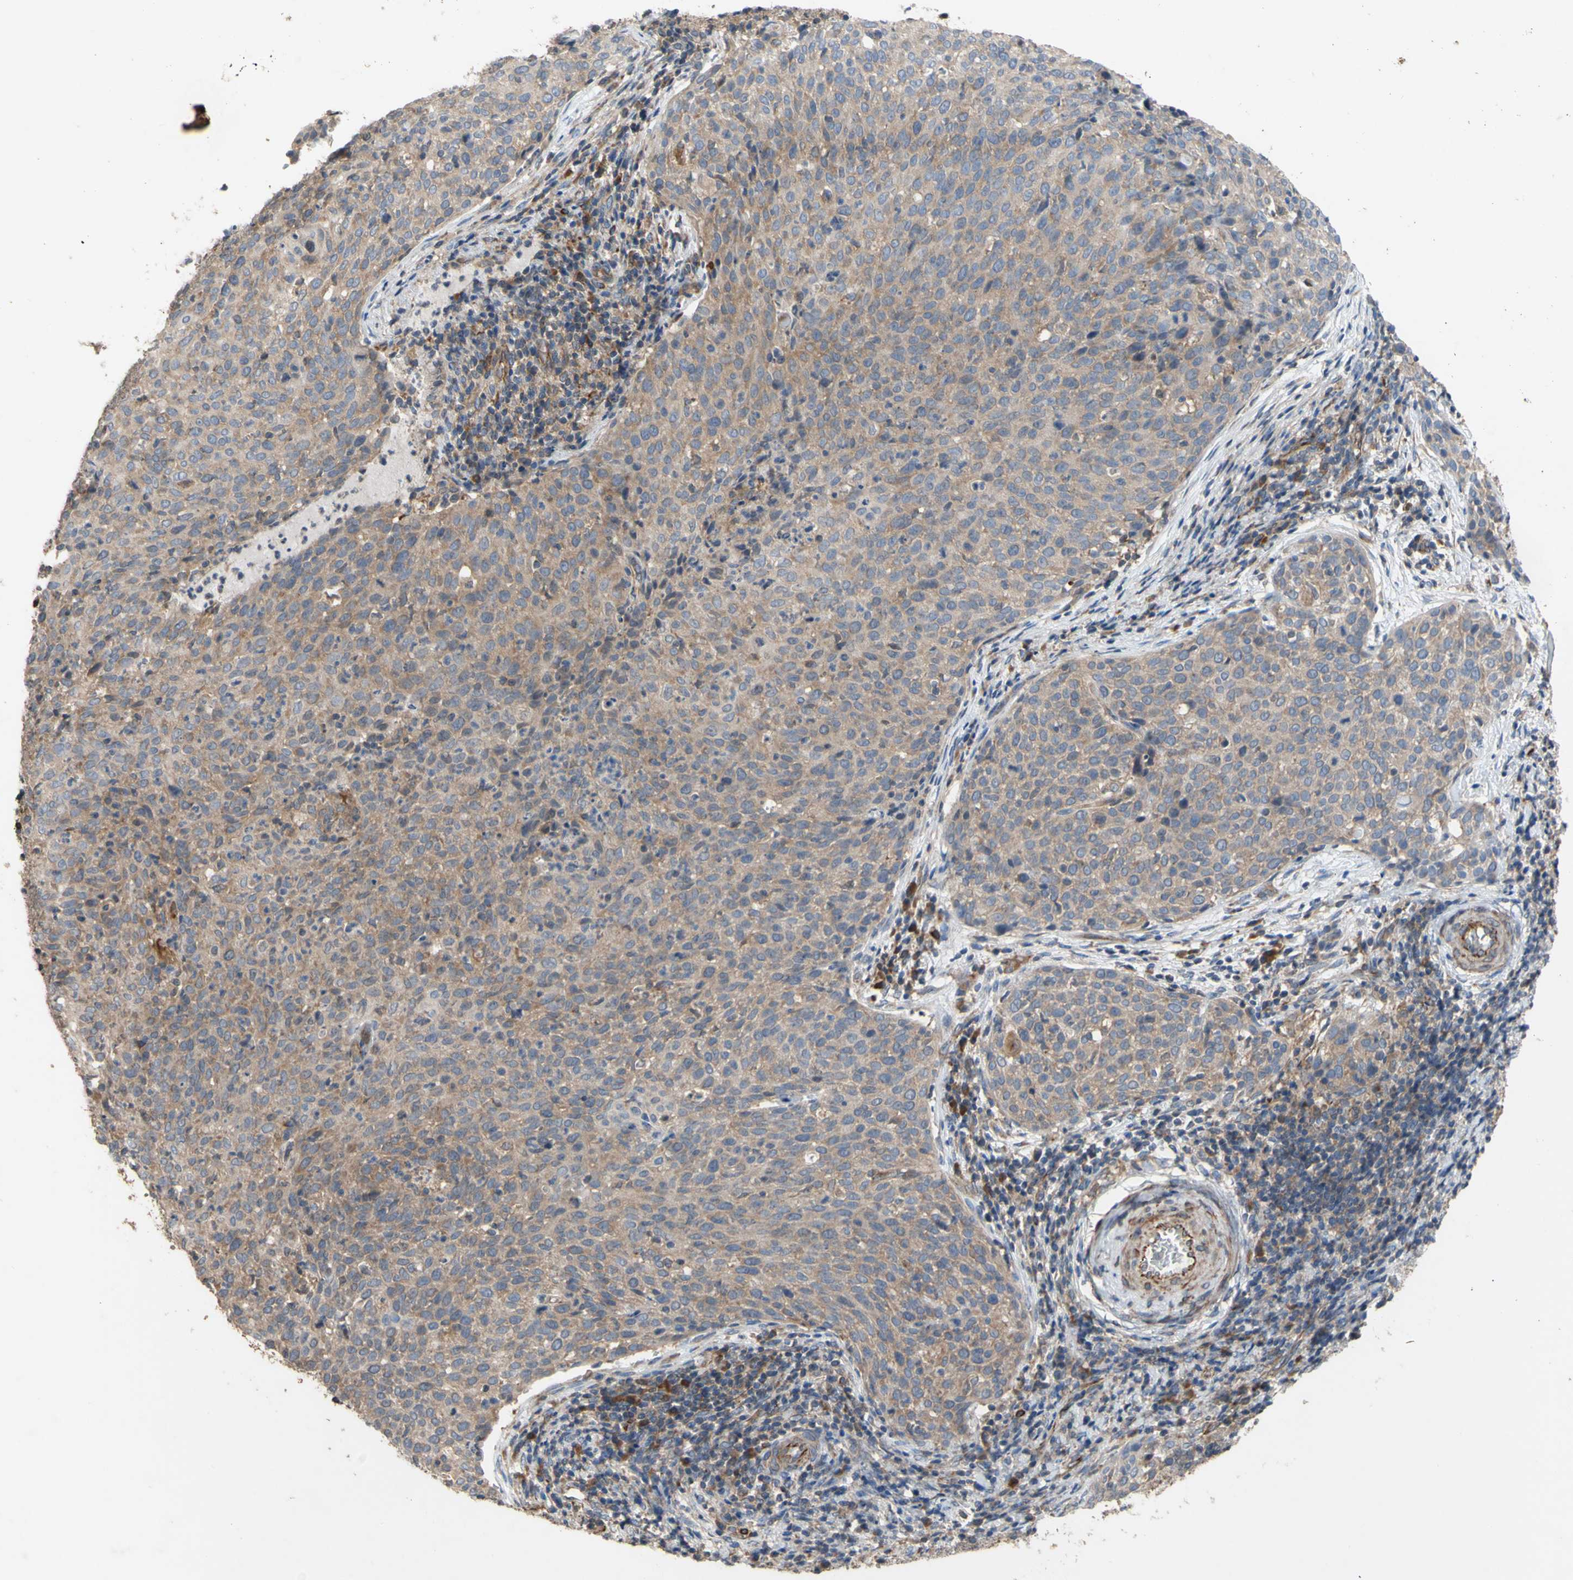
{"staining": {"intensity": "weak", "quantity": ">75%", "location": "cytoplasmic/membranous"}, "tissue": "cervical cancer", "cell_type": "Tumor cells", "image_type": "cancer", "snomed": [{"axis": "morphology", "description": "Squamous cell carcinoma, NOS"}, {"axis": "topography", "description": "Cervix"}], "caption": "The photomicrograph demonstrates immunohistochemical staining of cervical squamous cell carcinoma. There is weak cytoplasmic/membranous positivity is seen in about >75% of tumor cells. (DAB (3,3'-diaminobenzidine) = brown stain, brightfield microscopy at high magnification).", "gene": "EIF2S3", "patient": {"sex": "female", "age": 38}}